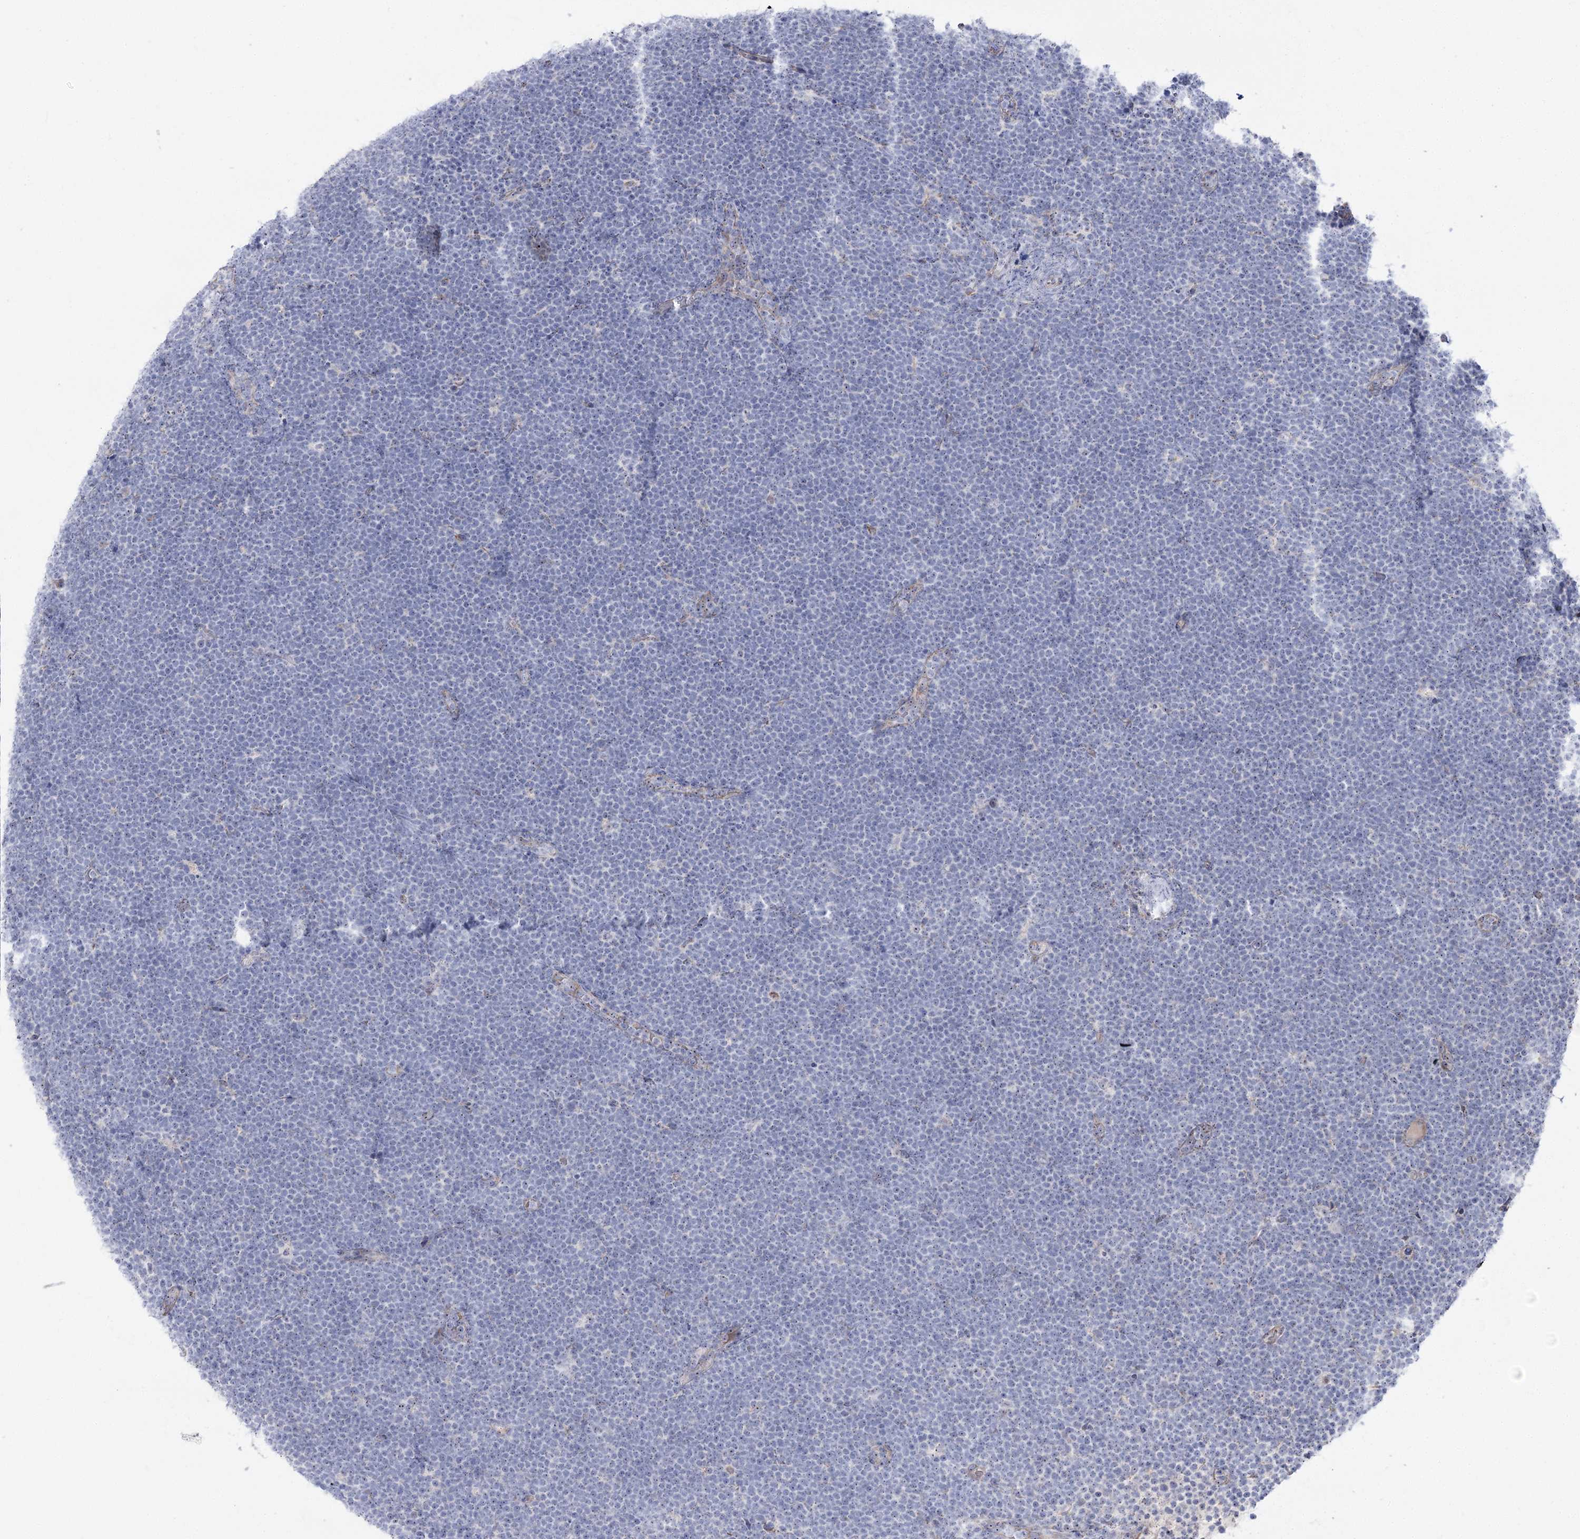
{"staining": {"intensity": "negative", "quantity": "none", "location": "none"}, "tissue": "lymphoma", "cell_type": "Tumor cells", "image_type": "cancer", "snomed": [{"axis": "morphology", "description": "Malignant lymphoma, non-Hodgkin's type, High grade"}, {"axis": "topography", "description": "Lymph node"}], "caption": "Immunohistochemistry micrograph of malignant lymphoma, non-Hodgkin's type (high-grade) stained for a protein (brown), which demonstrates no staining in tumor cells.", "gene": "SUOX", "patient": {"sex": "male", "age": 13}}